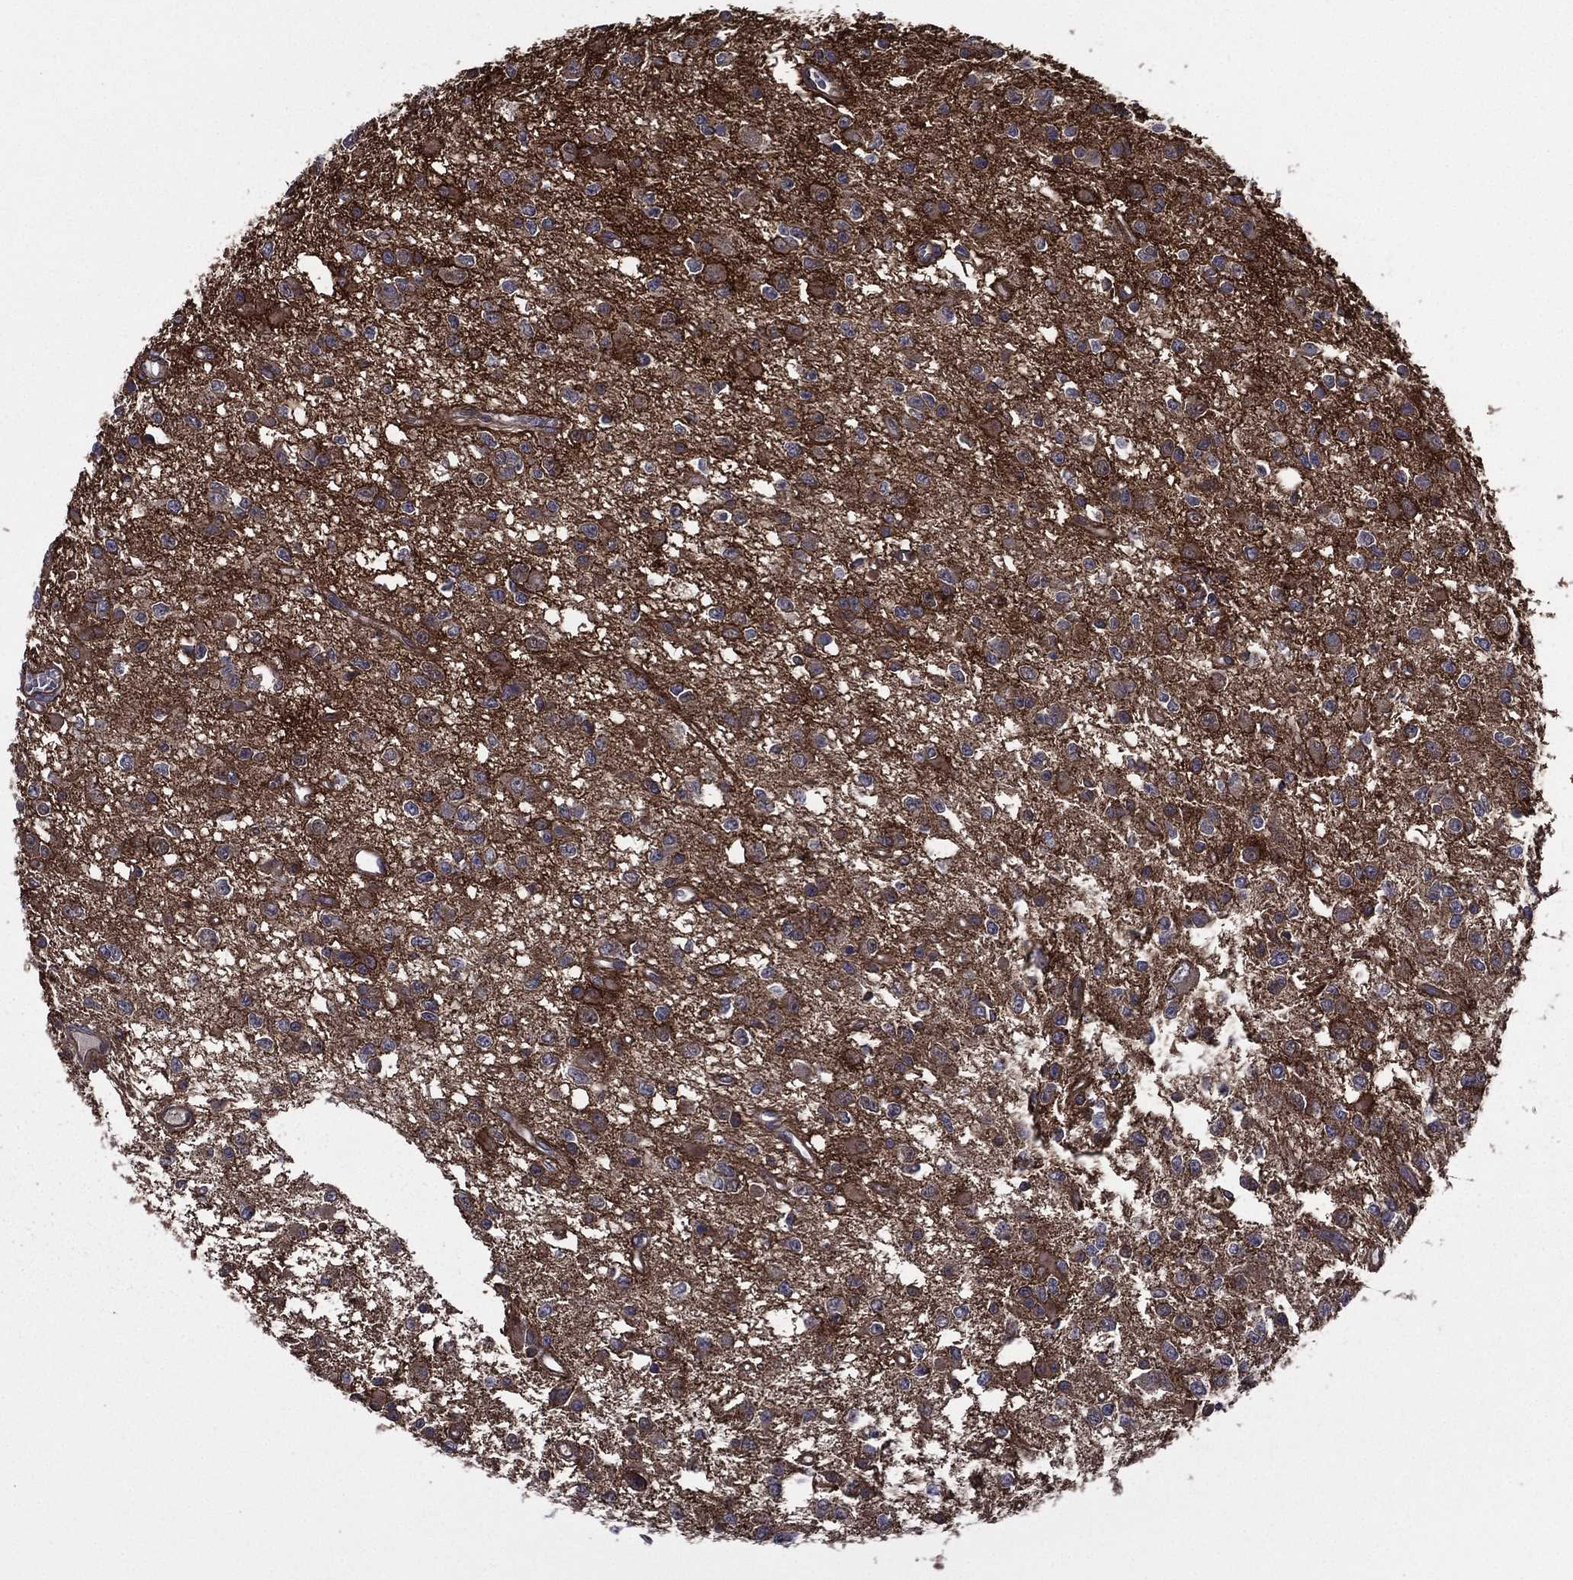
{"staining": {"intensity": "strong", "quantity": "<25%", "location": "cytoplasmic/membranous"}, "tissue": "glioma", "cell_type": "Tumor cells", "image_type": "cancer", "snomed": [{"axis": "morphology", "description": "Glioma, malignant, Low grade"}, {"axis": "topography", "description": "Brain"}], "caption": "Malignant low-grade glioma was stained to show a protein in brown. There is medium levels of strong cytoplasmic/membranous staining in about <25% of tumor cells.", "gene": "PLPP3", "patient": {"sex": "female", "age": 45}}